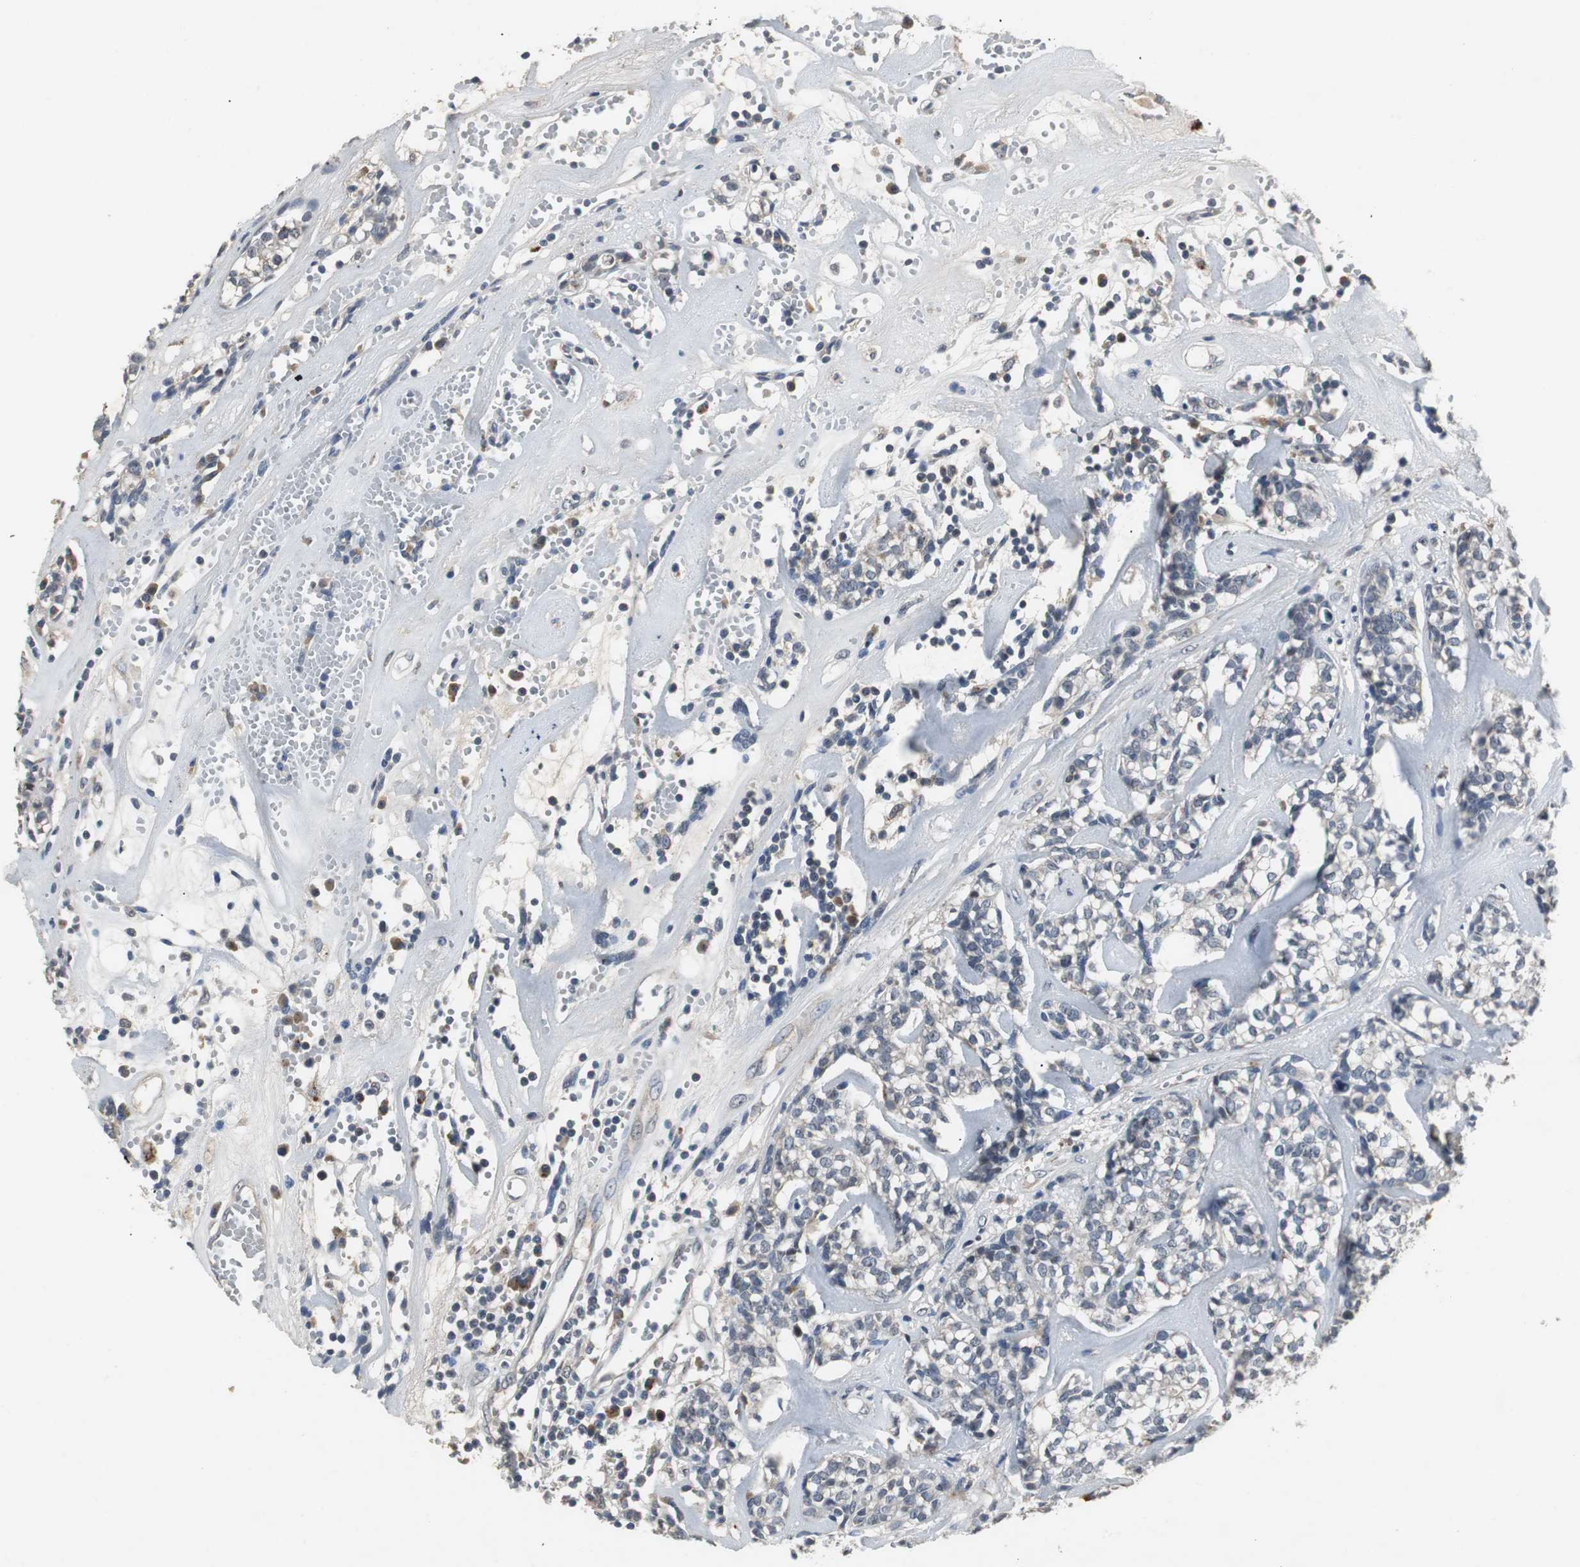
{"staining": {"intensity": "weak", "quantity": "<25%", "location": "cytoplasmic/membranous"}, "tissue": "head and neck cancer", "cell_type": "Tumor cells", "image_type": "cancer", "snomed": [{"axis": "morphology", "description": "Adenocarcinoma, NOS"}, {"axis": "topography", "description": "Salivary gland"}, {"axis": "topography", "description": "Head-Neck"}], "caption": "Protein analysis of head and neck adenocarcinoma reveals no significant positivity in tumor cells.", "gene": "PCYT1B", "patient": {"sex": "female", "age": 65}}